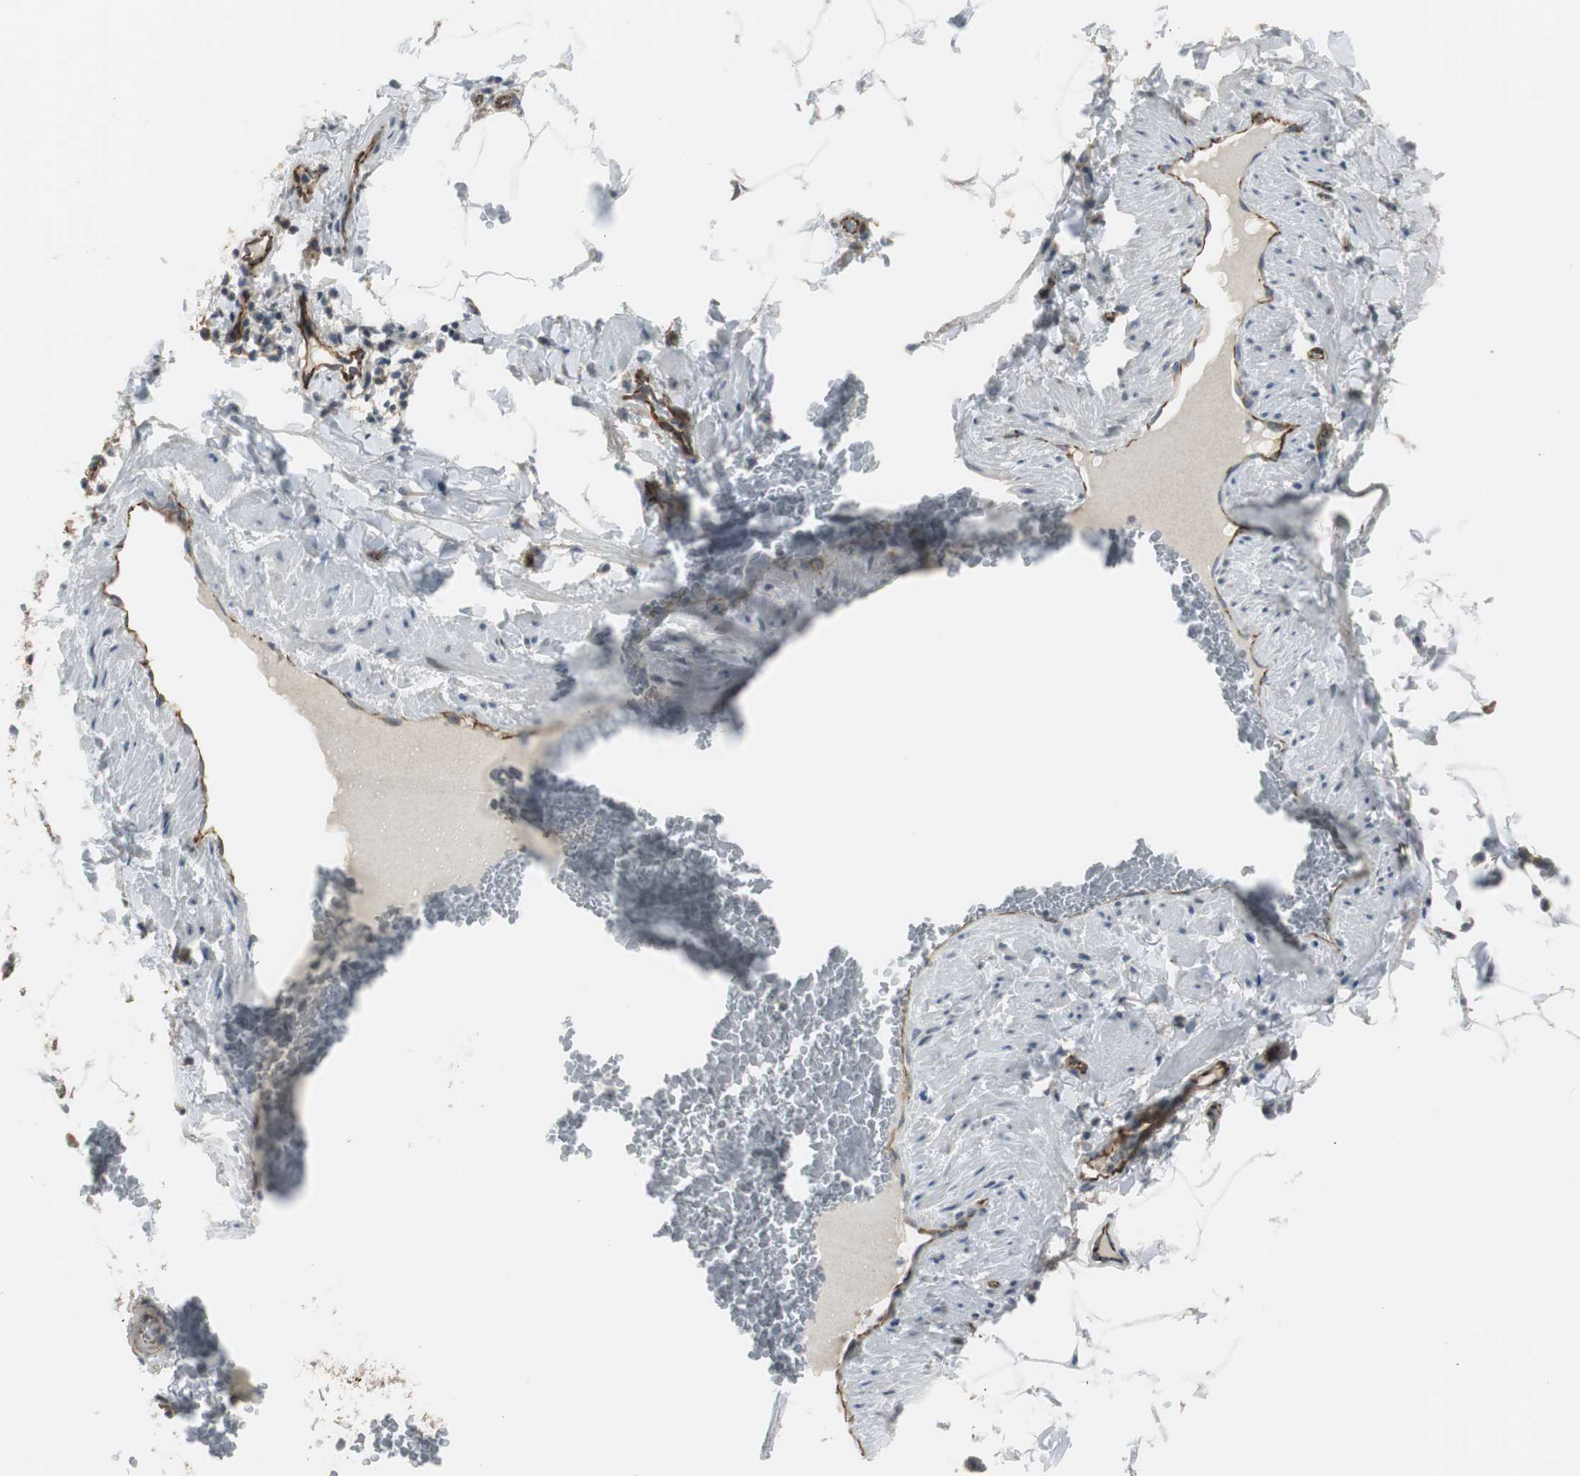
{"staining": {"intensity": "weak", "quantity": "<25%", "location": "cytoplasmic/membranous"}, "tissue": "adipose tissue", "cell_type": "Adipocytes", "image_type": "normal", "snomed": [{"axis": "morphology", "description": "Normal tissue, NOS"}, {"axis": "topography", "description": "Vascular tissue"}], "caption": "Adipocytes are negative for brown protein staining in benign adipose tissue. The staining was performed using DAB (3,3'-diaminobenzidine) to visualize the protein expression in brown, while the nuclei were stained in blue with hematoxylin (Magnification: 20x).", "gene": "STXBP4", "patient": {"sex": "male", "age": 41}}